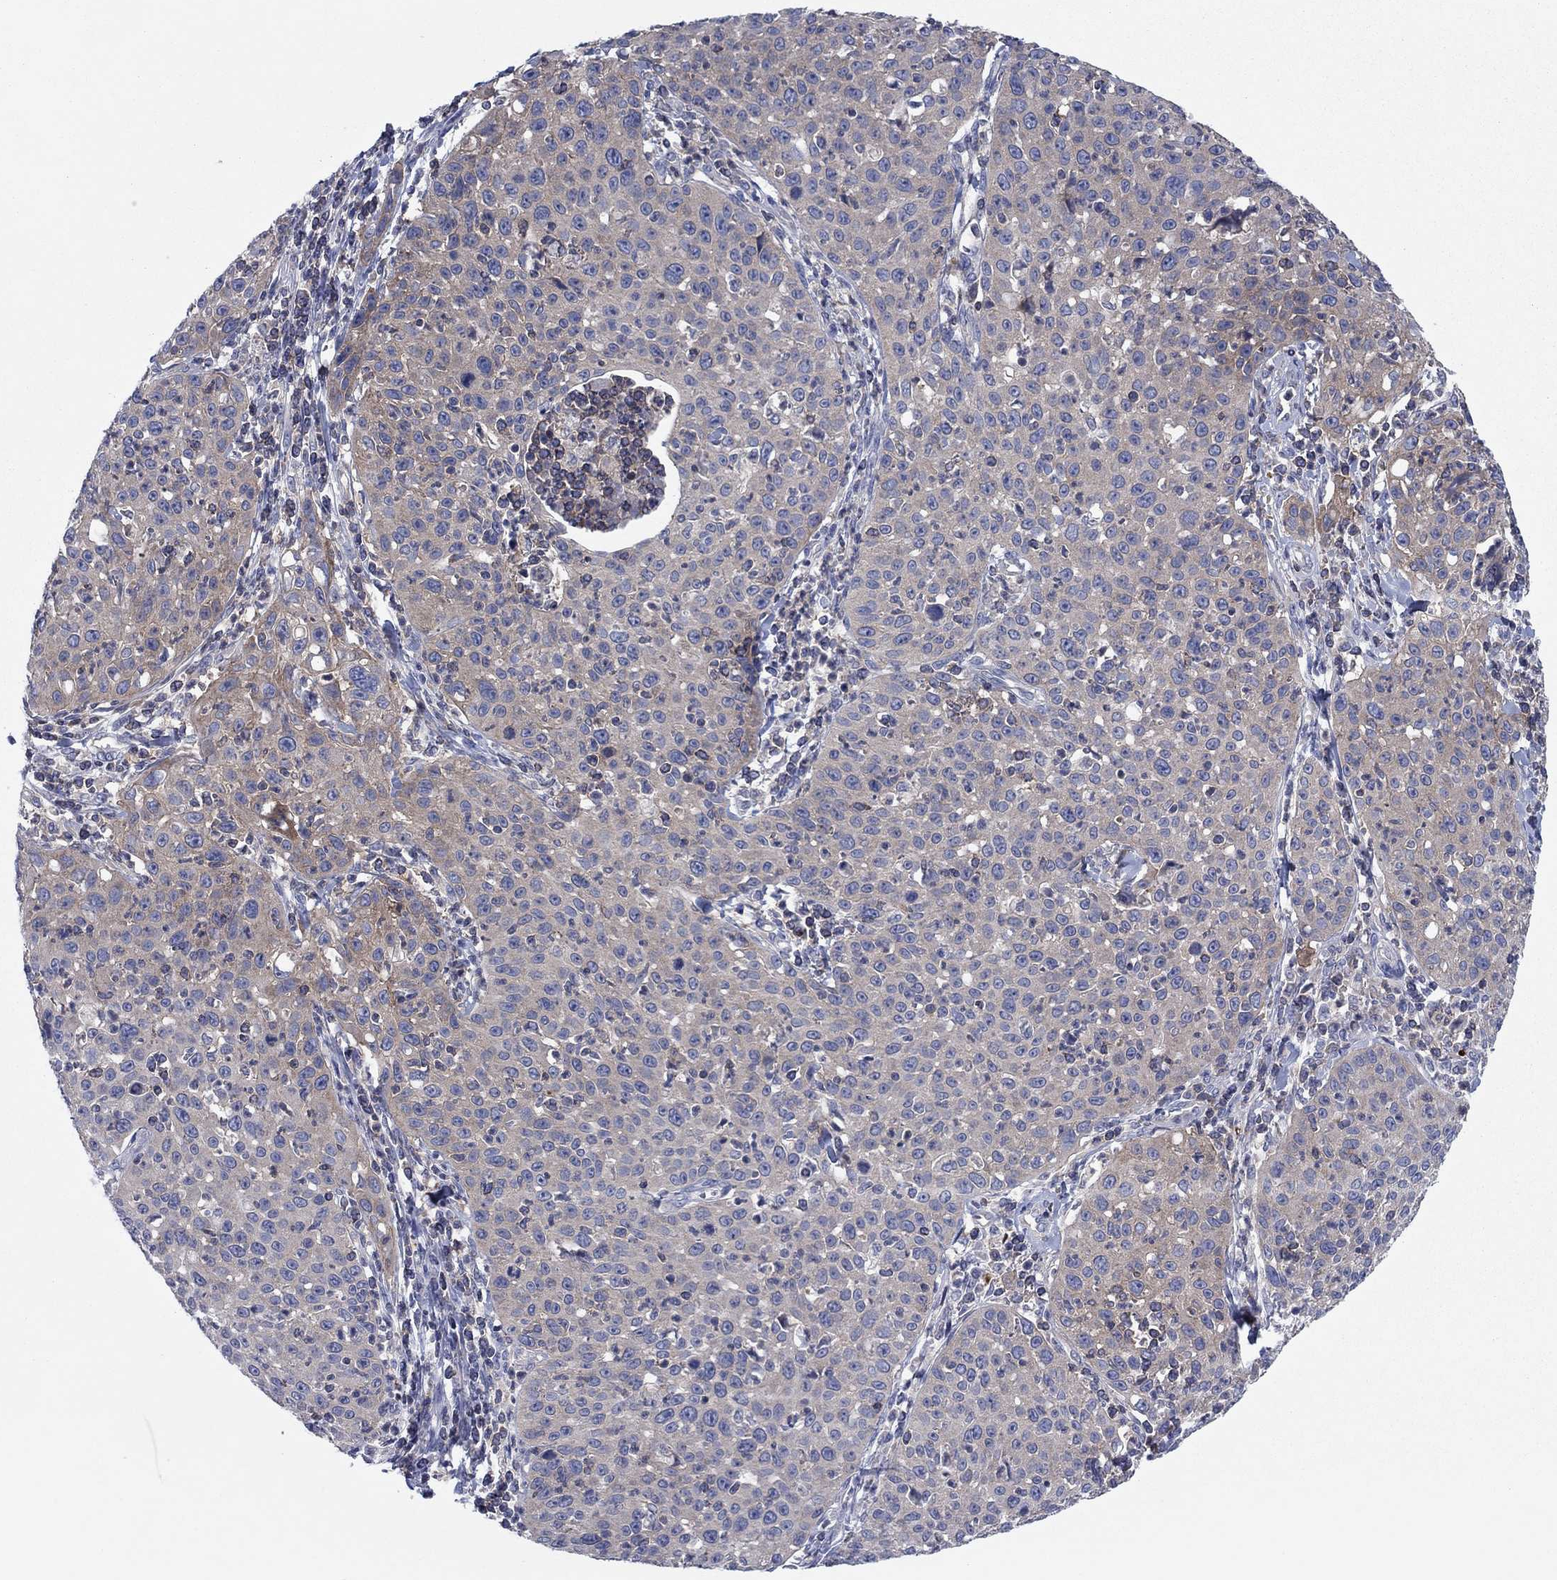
{"staining": {"intensity": "moderate", "quantity": "<25%", "location": "cytoplasmic/membranous"}, "tissue": "cervical cancer", "cell_type": "Tumor cells", "image_type": "cancer", "snomed": [{"axis": "morphology", "description": "Squamous cell carcinoma, NOS"}, {"axis": "topography", "description": "Cervix"}], "caption": "This is a photomicrograph of IHC staining of cervical cancer, which shows moderate staining in the cytoplasmic/membranous of tumor cells.", "gene": "PVR", "patient": {"sex": "female", "age": 26}}